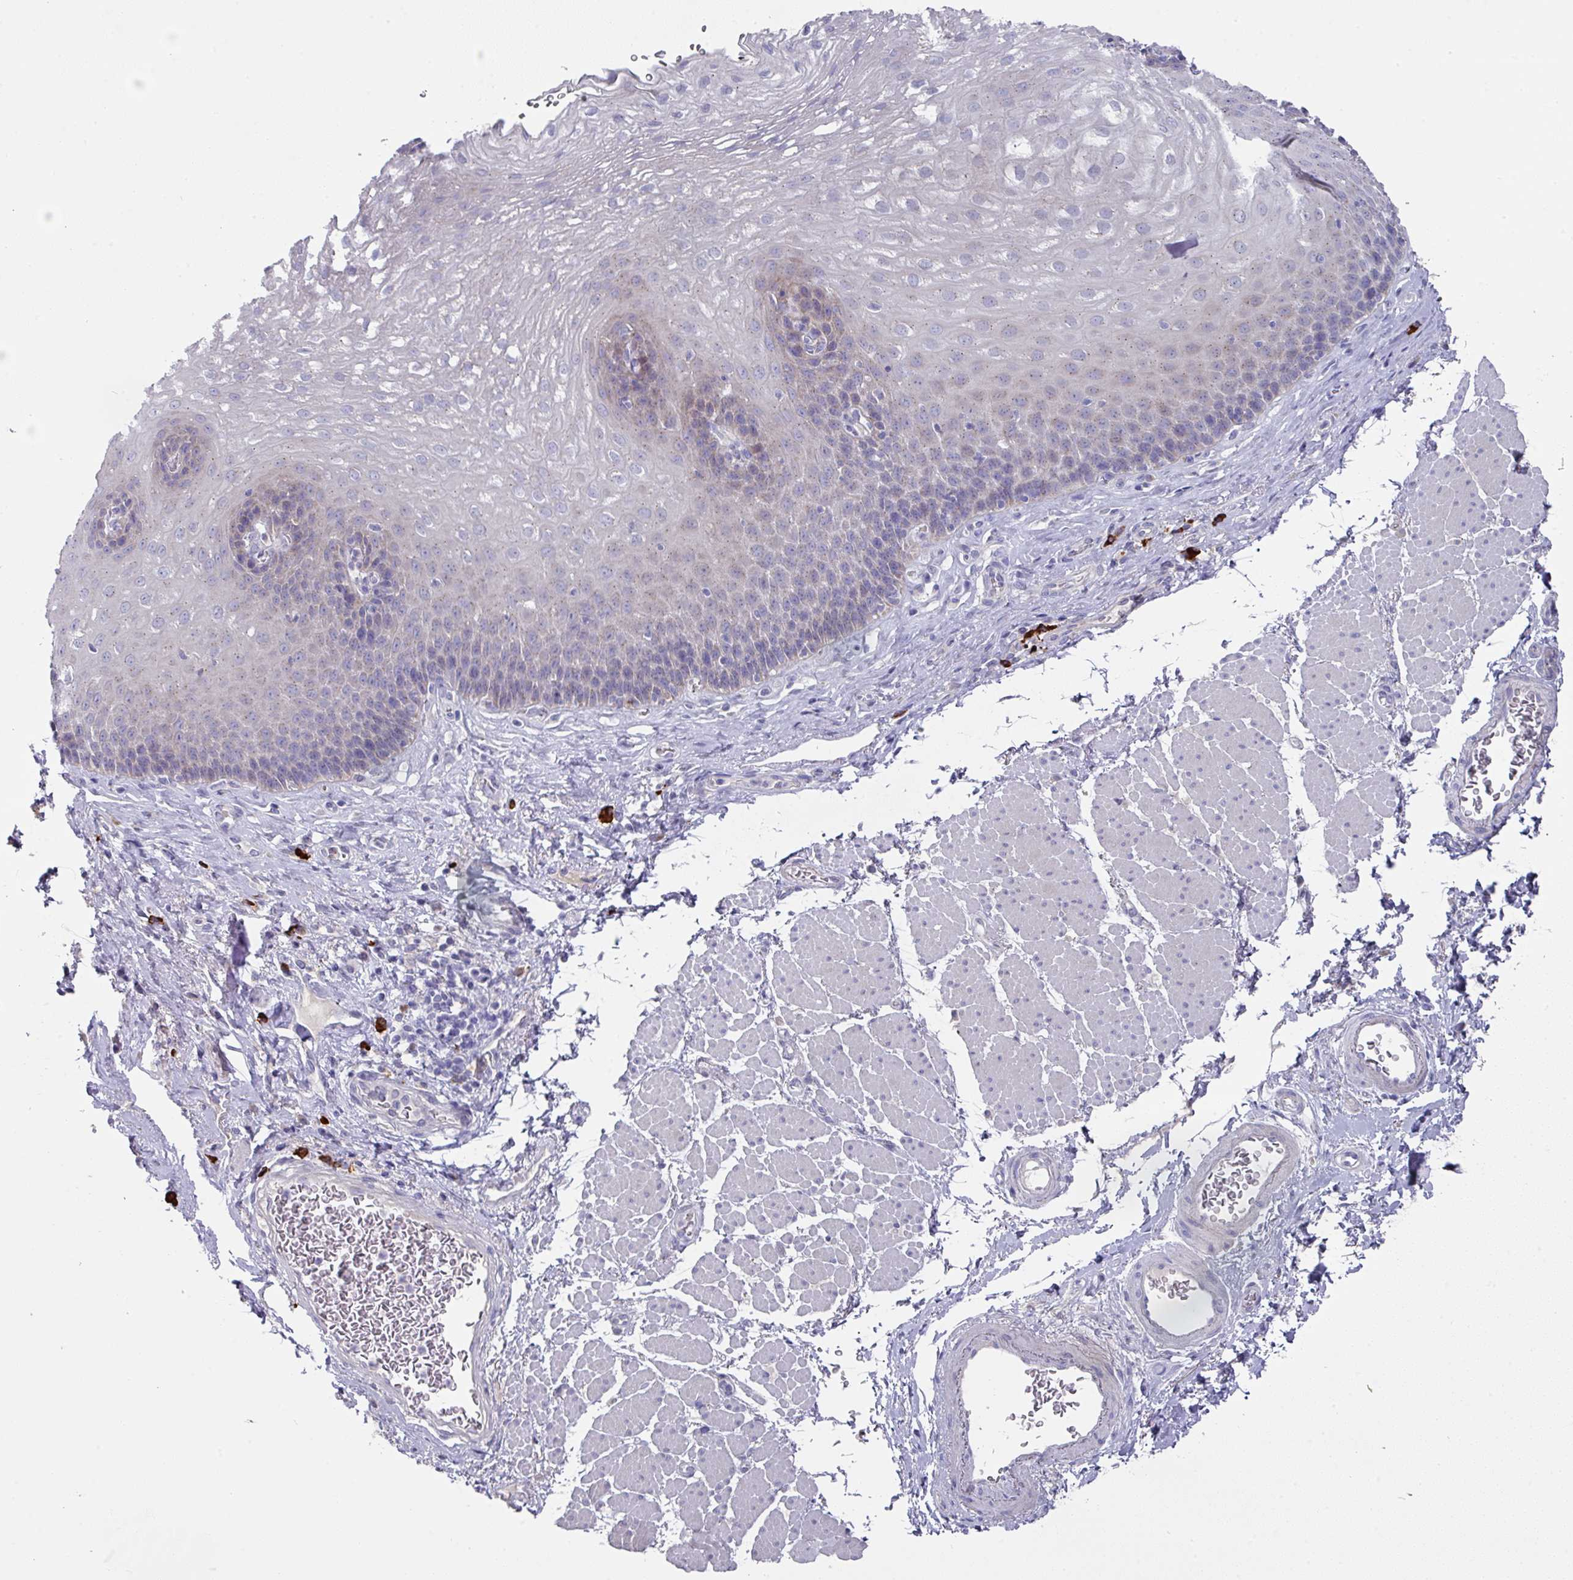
{"staining": {"intensity": "negative", "quantity": "none", "location": "none"}, "tissue": "esophagus", "cell_type": "Squamous epithelial cells", "image_type": "normal", "snomed": [{"axis": "morphology", "description": "Normal tissue, NOS"}, {"axis": "topography", "description": "Esophagus"}], "caption": "Immunohistochemical staining of unremarkable human esophagus shows no significant staining in squamous epithelial cells. (Stains: DAB (3,3'-diaminobenzidine) IHC with hematoxylin counter stain, Microscopy: brightfield microscopy at high magnification).", "gene": "IL4R", "patient": {"sex": "female", "age": 66}}